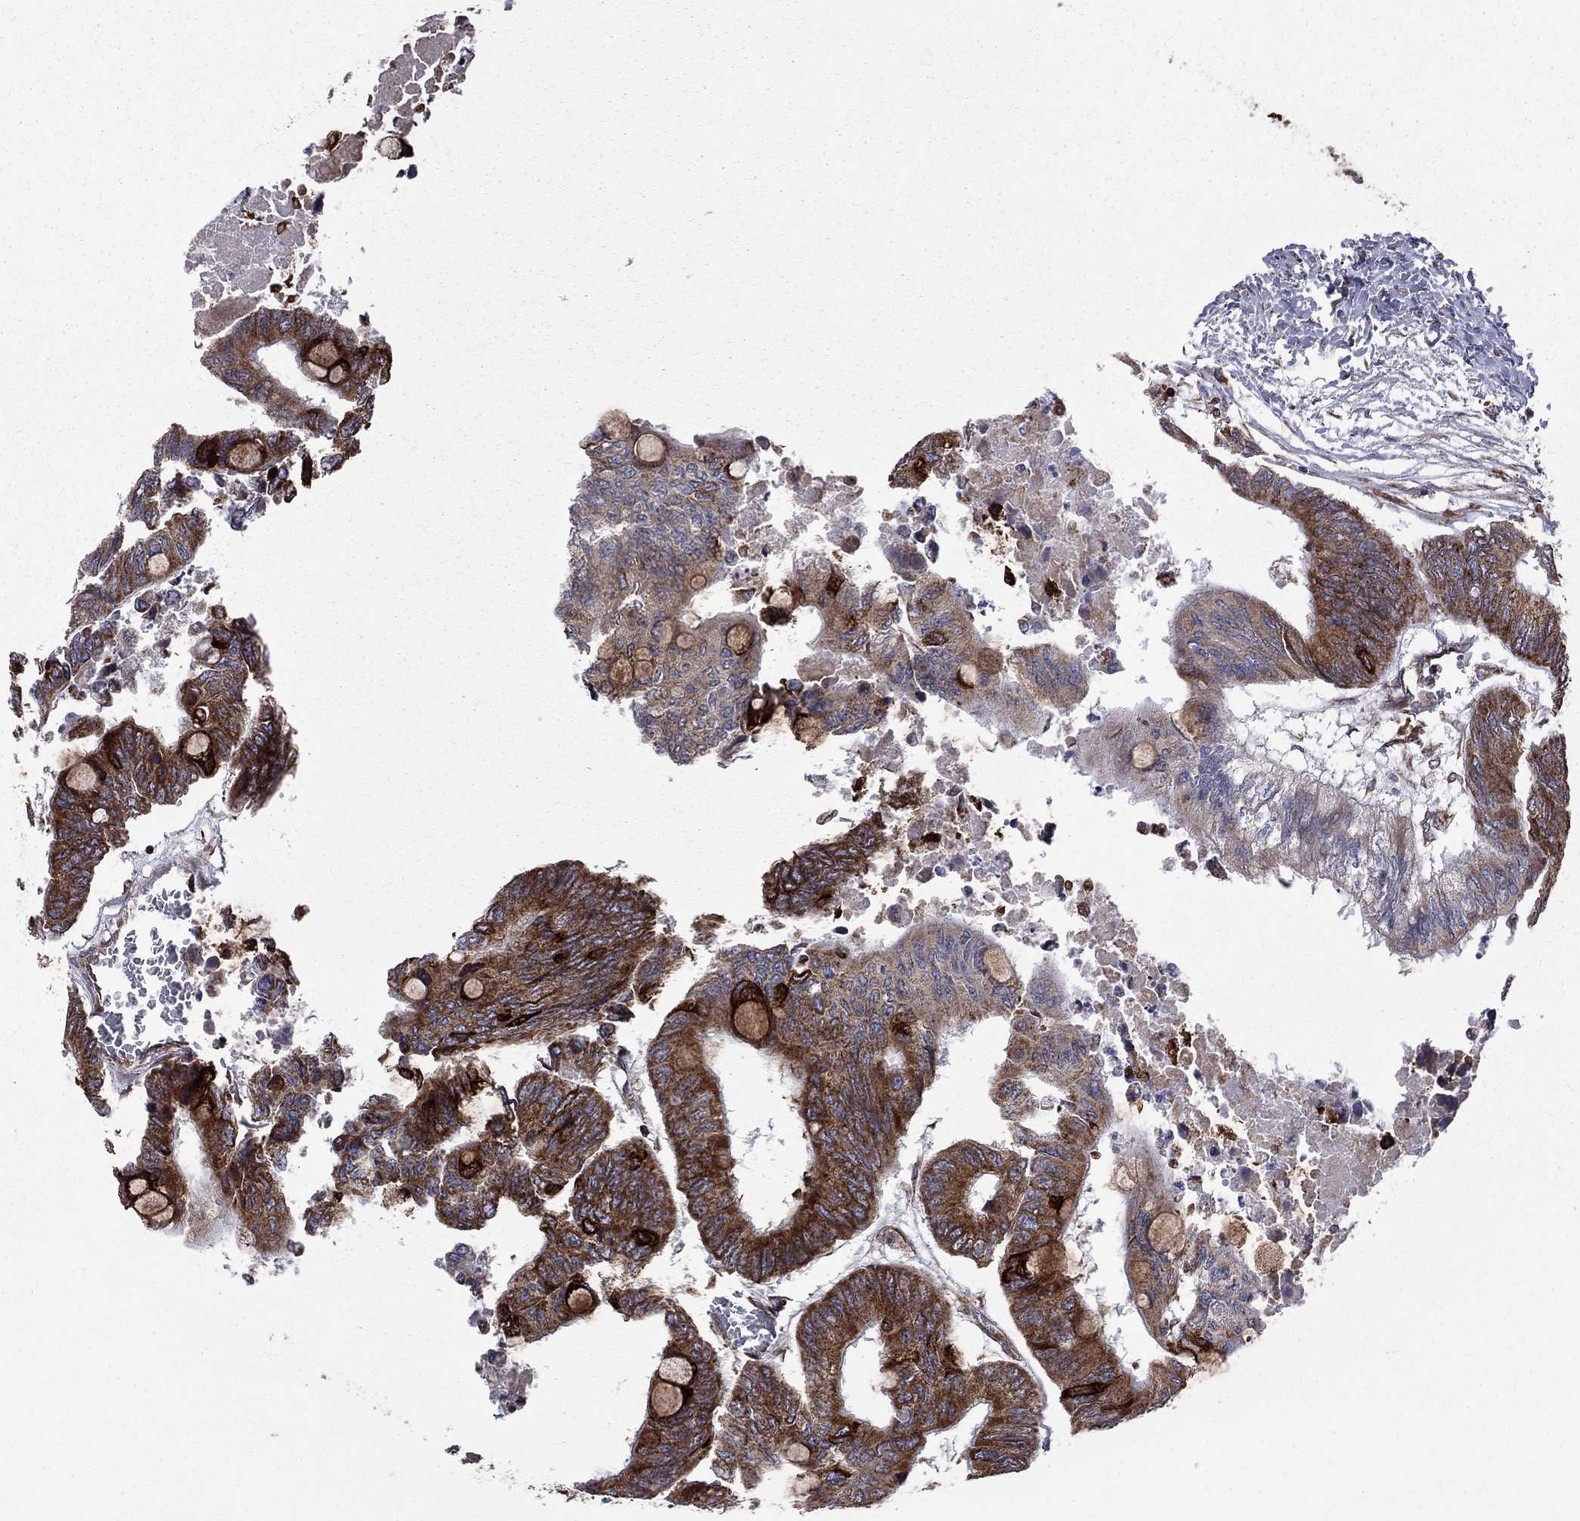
{"staining": {"intensity": "strong", "quantity": "25%-75%", "location": "cytoplasmic/membranous"}, "tissue": "colorectal cancer", "cell_type": "Tumor cells", "image_type": "cancer", "snomed": [{"axis": "morphology", "description": "Normal tissue, NOS"}, {"axis": "morphology", "description": "Adenocarcinoma, NOS"}, {"axis": "topography", "description": "Rectum"}, {"axis": "topography", "description": "Peripheral nerve tissue"}], "caption": "Immunohistochemical staining of human colorectal cancer shows strong cytoplasmic/membranous protein positivity in about 25%-75% of tumor cells. The staining was performed using DAB (3,3'-diaminobenzidine), with brown indicating positive protein expression. Nuclei are stained blue with hematoxylin.", "gene": "CLPTM1", "patient": {"sex": "male", "age": 92}}